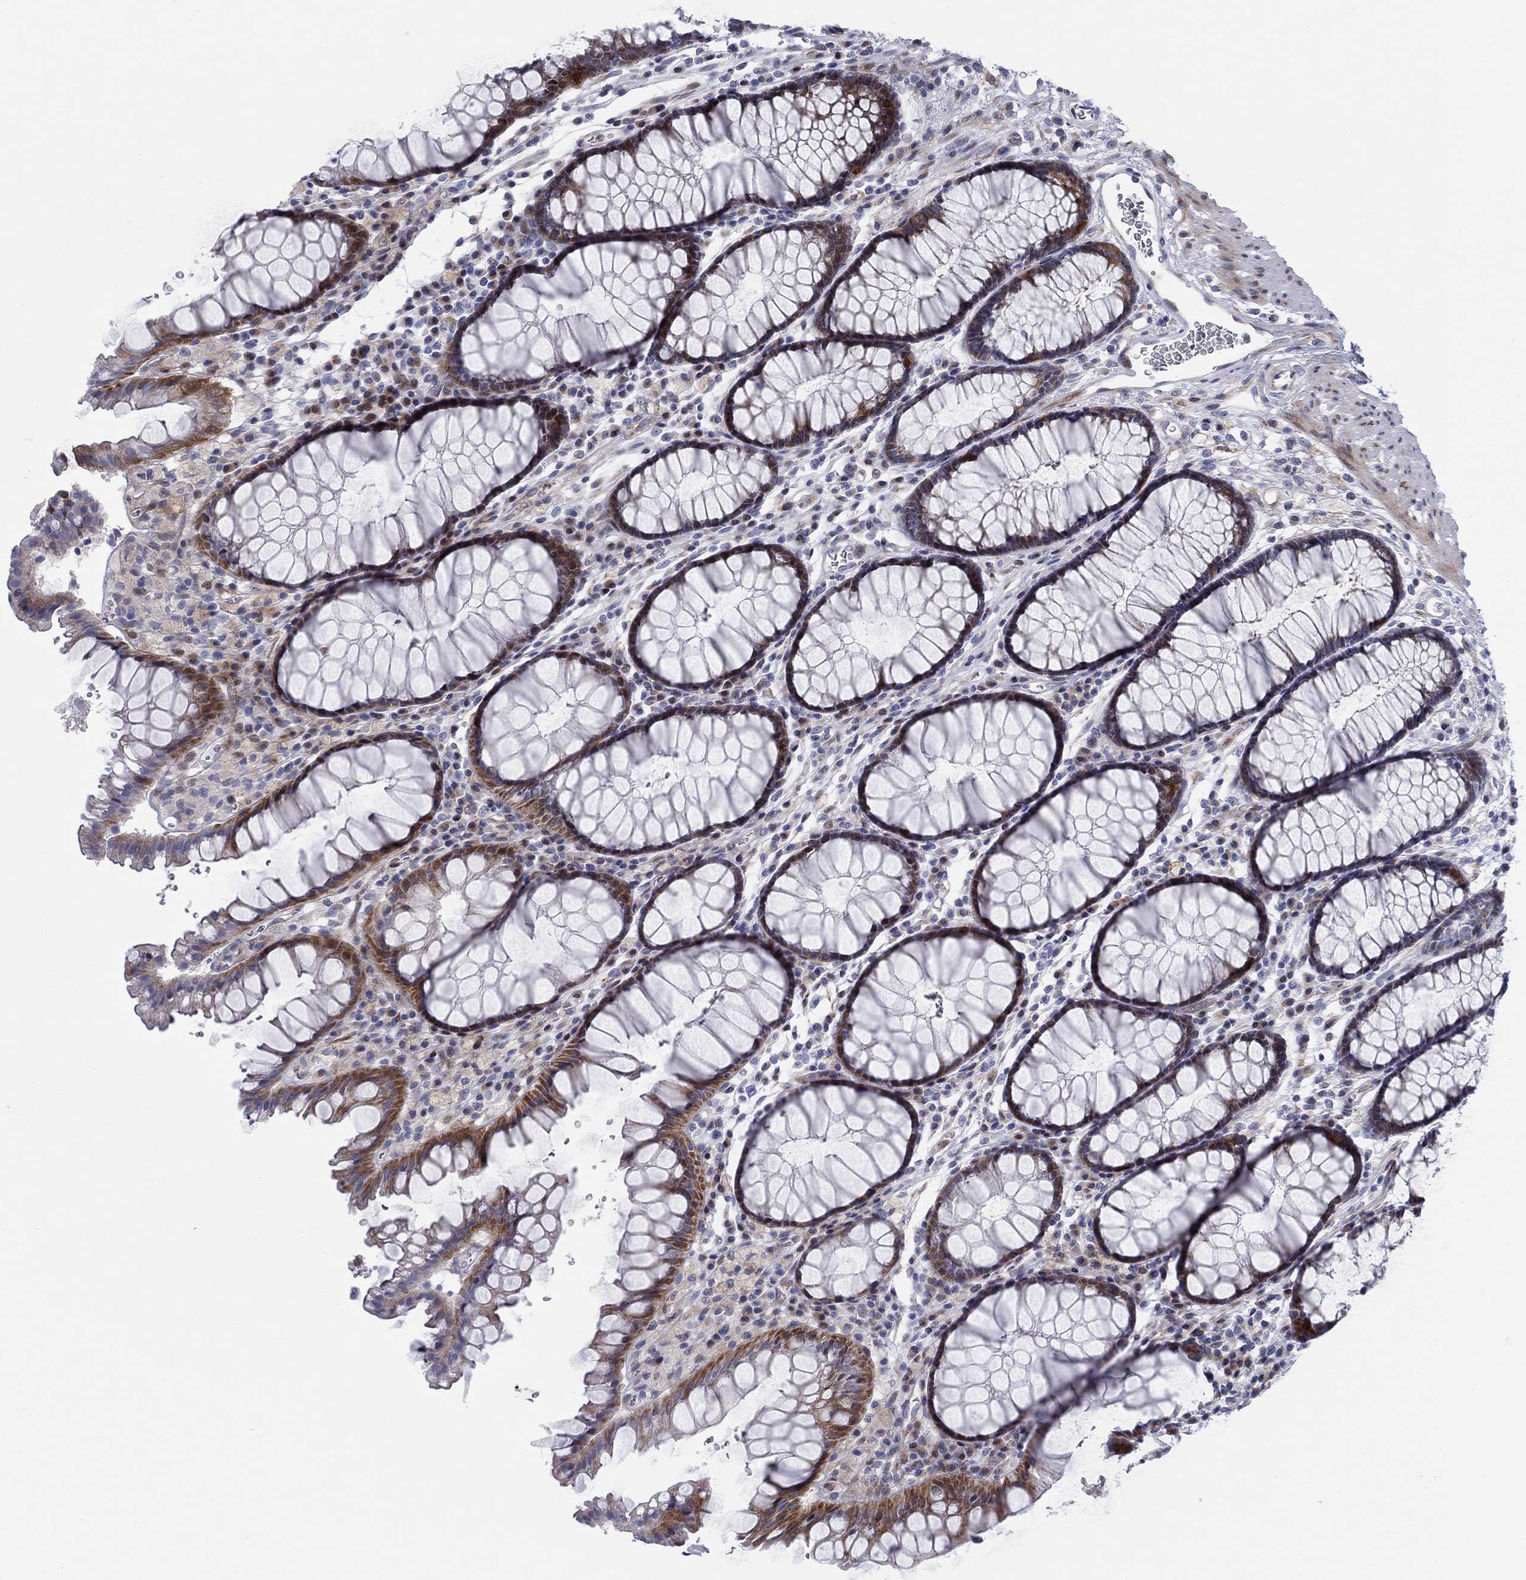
{"staining": {"intensity": "moderate", "quantity": "<25%", "location": "cytoplasmic/membranous"}, "tissue": "rectum", "cell_type": "Glandular cells", "image_type": "normal", "snomed": [{"axis": "morphology", "description": "Normal tissue, NOS"}, {"axis": "topography", "description": "Rectum"}], "caption": "Glandular cells reveal low levels of moderate cytoplasmic/membranous expression in approximately <25% of cells in unremarkable human rectum. The staining is performed using DAB brown chromogen to label protein expression. The nuclei are counter-stained blue using hematoxylin.", "gene": "ARHGAP36", "patient": {"sex": "female", "age": 68}}